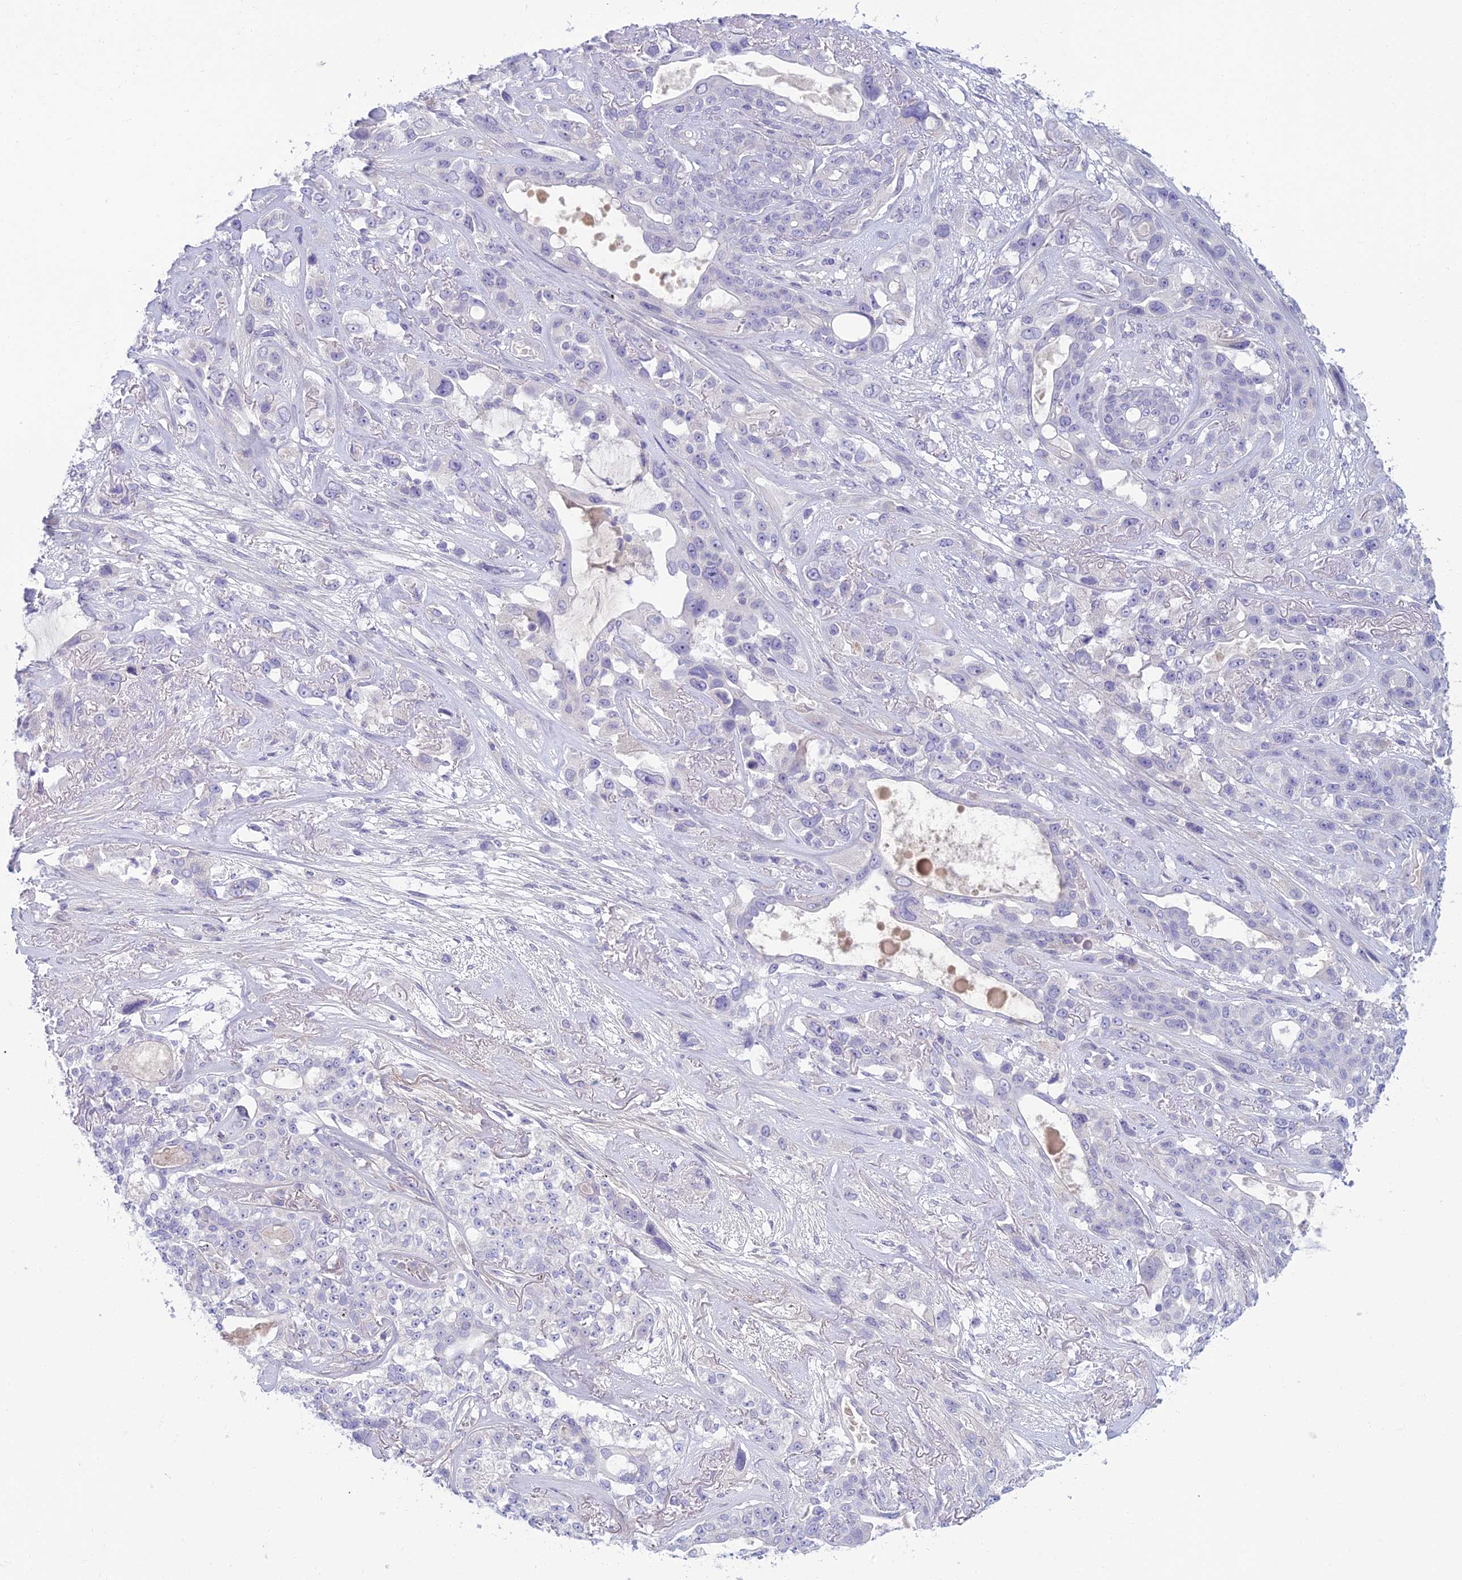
{"staining": {"intensity": "negative", "quantity": "none", "location": "none"}, "tissue": "lung cancer", "cell_type": "Tumor cells", "image_type": "cancer", "snomed": [{"axis": "morphology", "description": "Squamous cell carcinoma, NOS"}, {"axis": "topography", "description": "Lung"}], "caption": "This is an IHC photomicrograph of human lung cancer (squamous cell carcinoma). There is no expression in tumor cells.", "gene": "SLC25A41", "patient": {"sex": "female", "age": 70}}